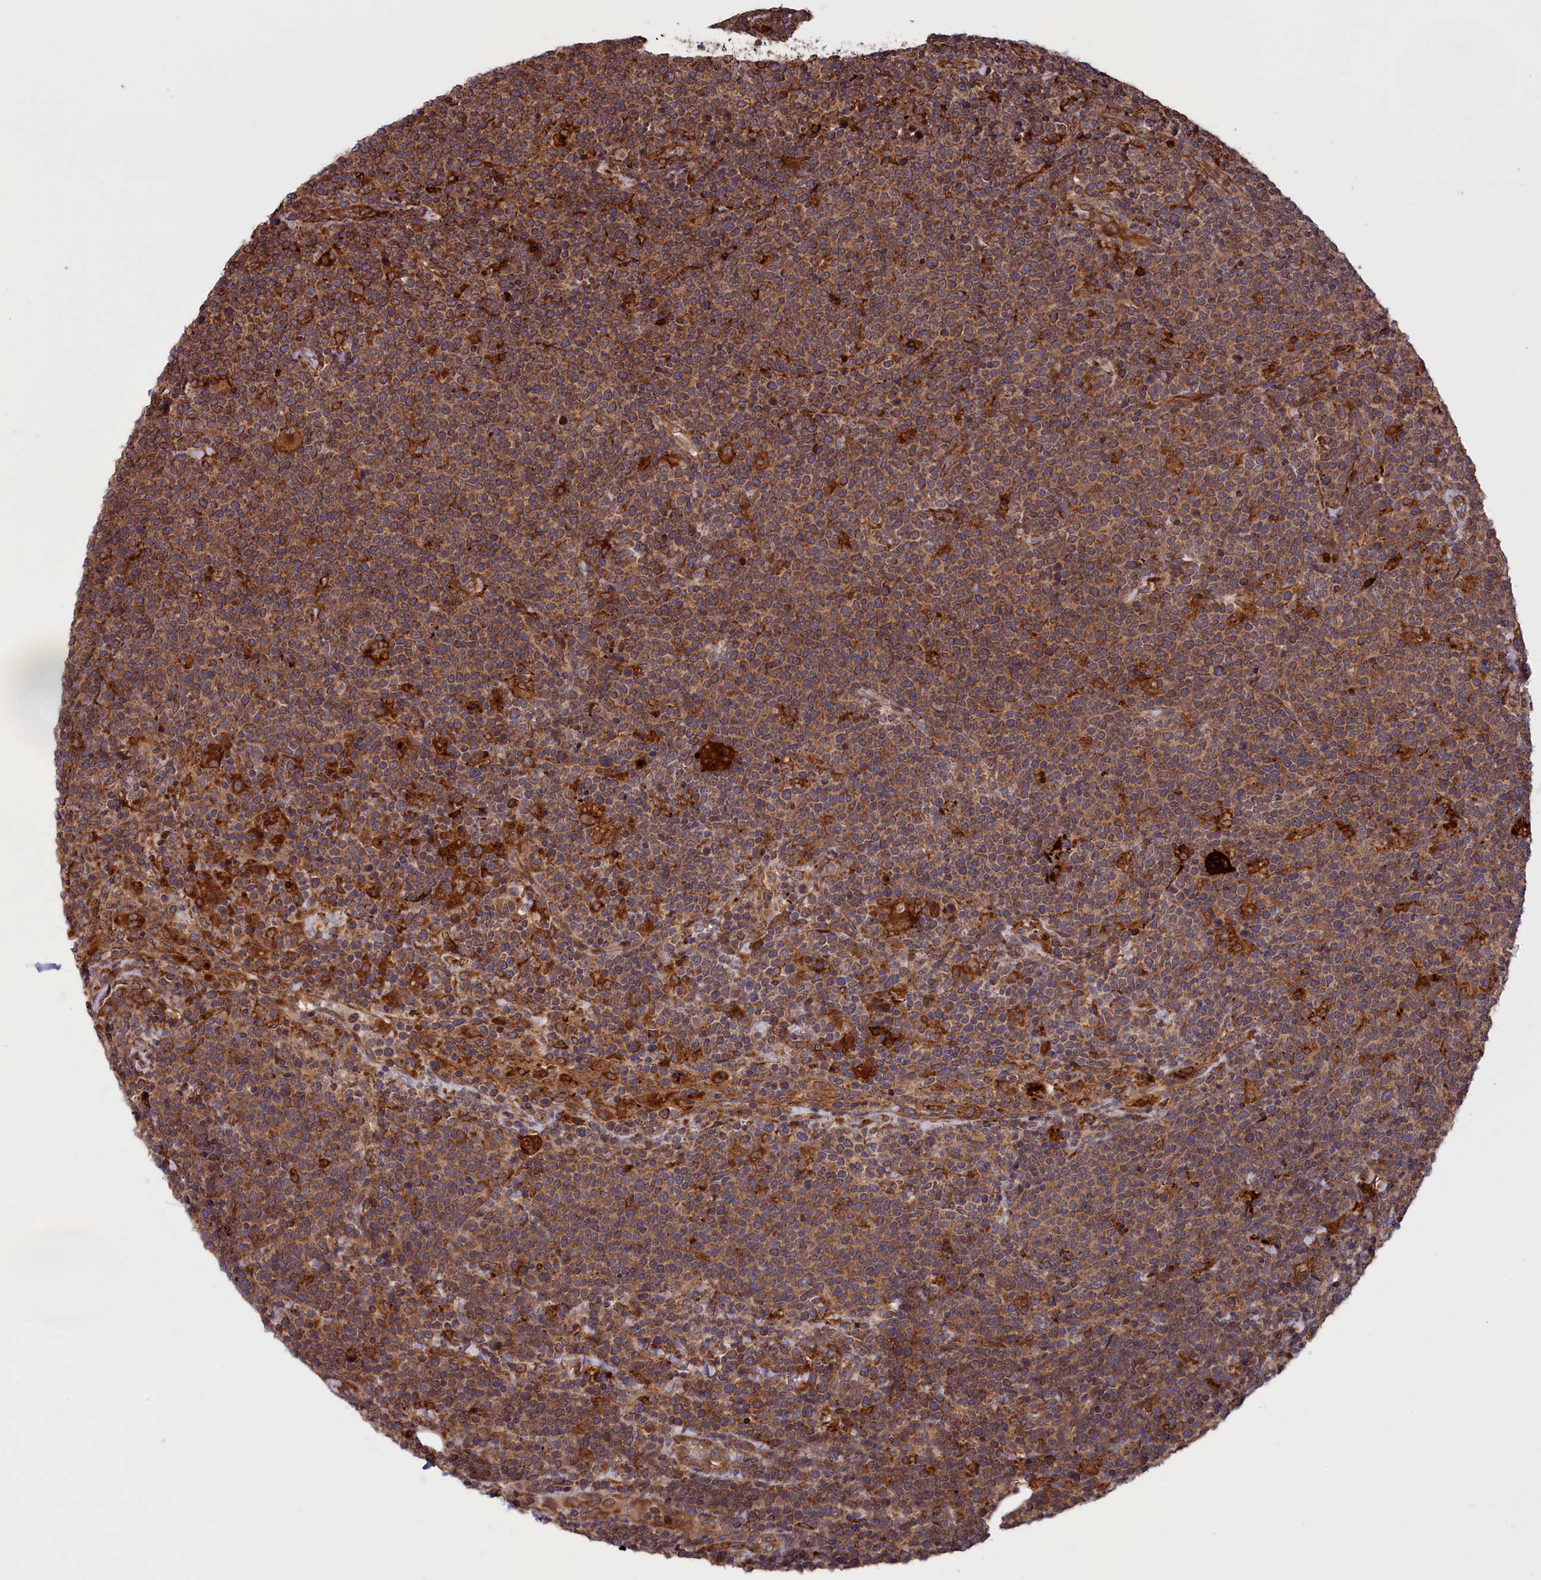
{"staining": {"intensity": "moderate", "quantity": ">75%", "location": "cytoplasmic/membranous"}, "tissue": "lymphoma", "cell_type": "Tumor cells", "image_type": "cancer", "snomed": [{"axis": "morphology", "description": "Malignant lymphoma, non-Hodgkin's type, High grade"}, {"axis": "topography", "description": "Lymph node"}], "caption": "There is medium levels of moderate cytoplasmic/membranous staining in tumor cells of high-grade malignant lymphoma, non-Hodgkin's type, as demonstrated by immunohistochemical staining (brown color).", "gene": "PLA2G4C", "patient": {"sex": "male", "age": 61}}